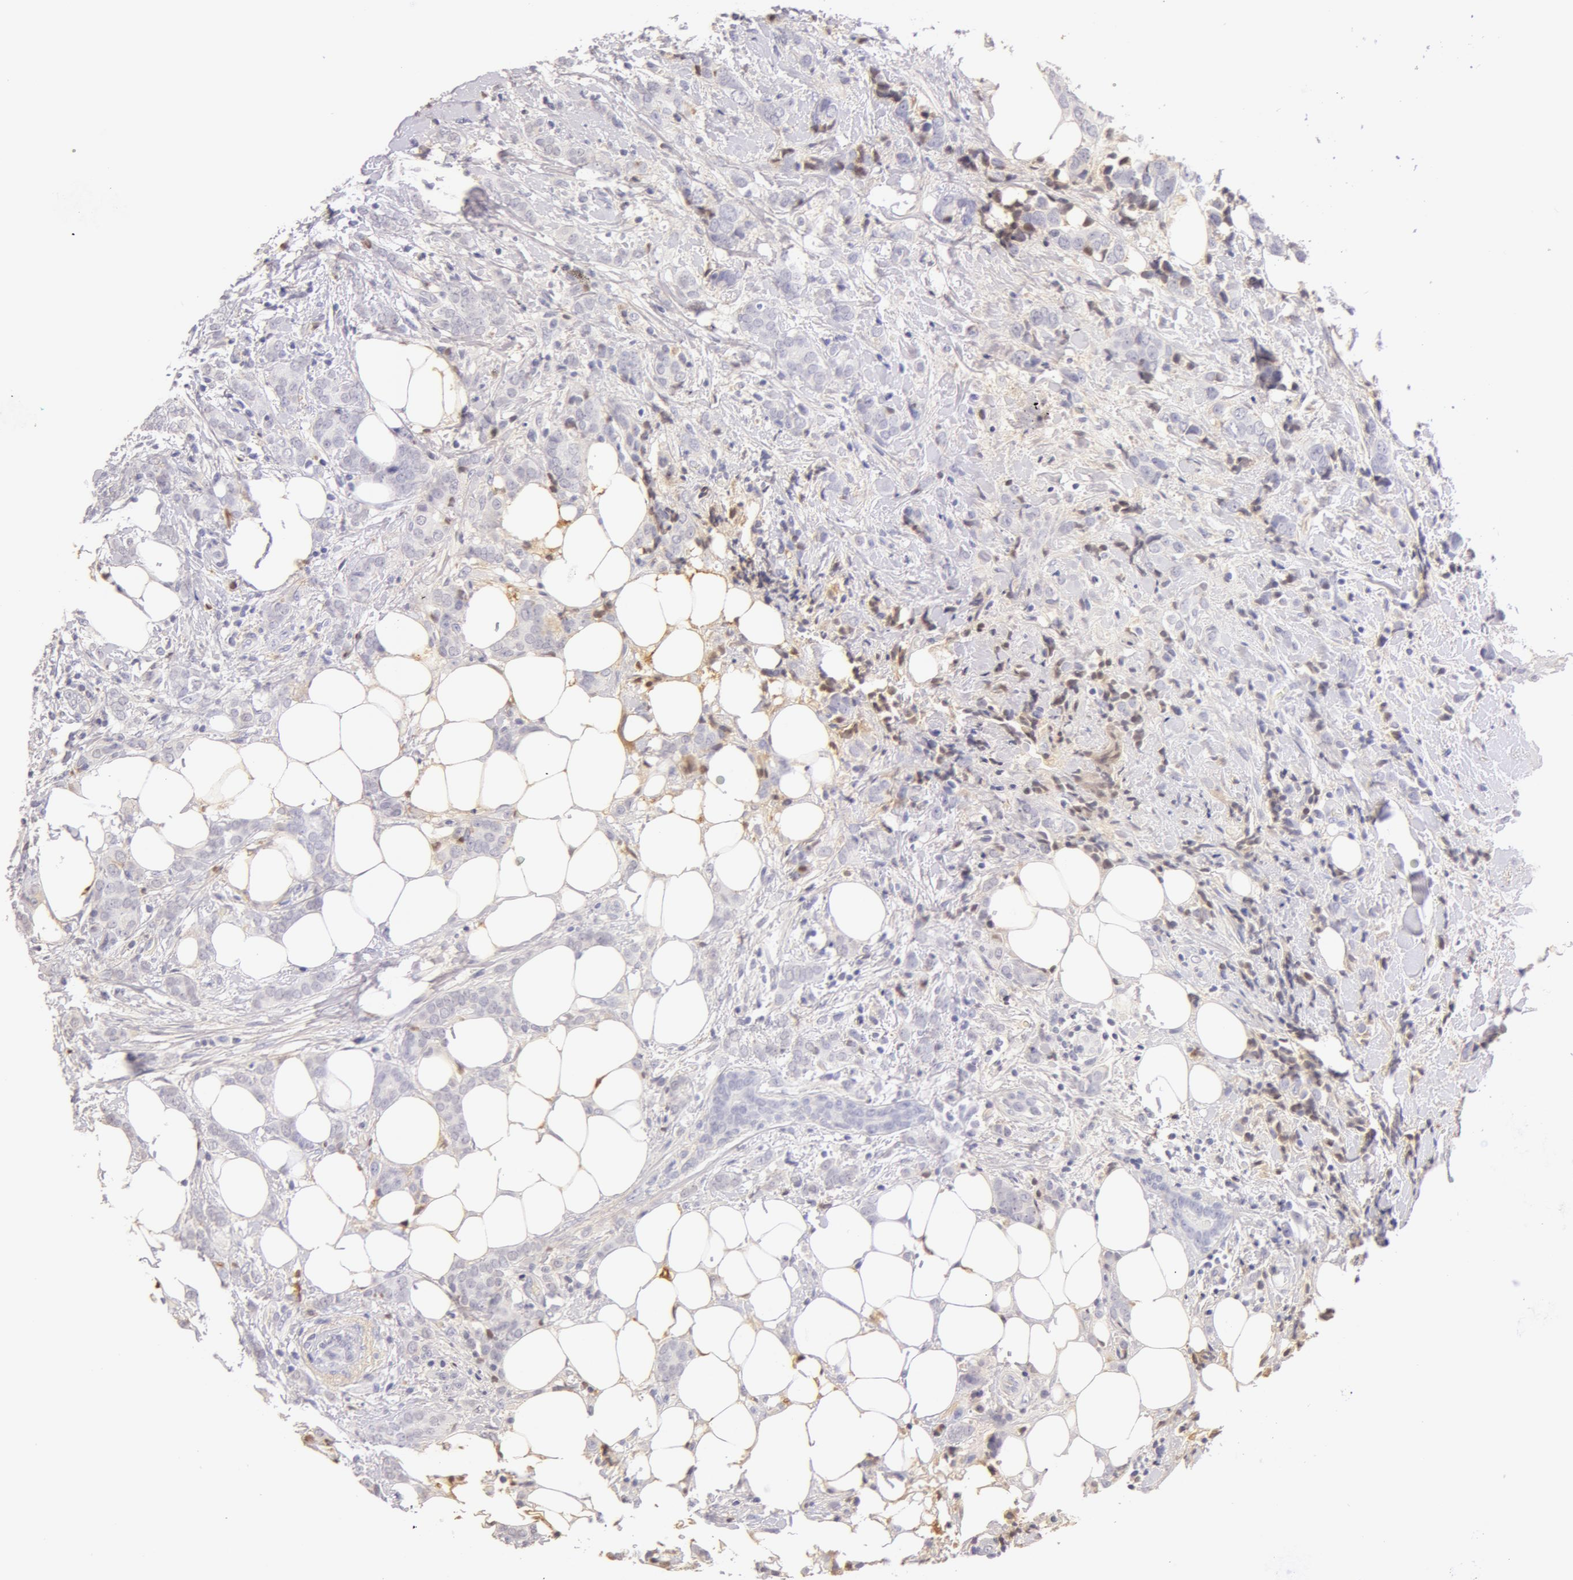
{"staining": {"intensity": "negative", "quantity": "none", "location": "none"}, "tissue": "breast cancer", "cell_type": "Tumor cells", "image_type": "cancer", "snomed": [{"axis": "morphology", "description": "Duct carcinoma"}, {"axis": "topography", "description": "Breast"}], "caption": "Breast infiltrating ductal carcinoma was stained to show a protein in brown. There is no significant staining in tumor cells.", "gene": "AHSG", "patient": {"sex": "female", "age": 53}}